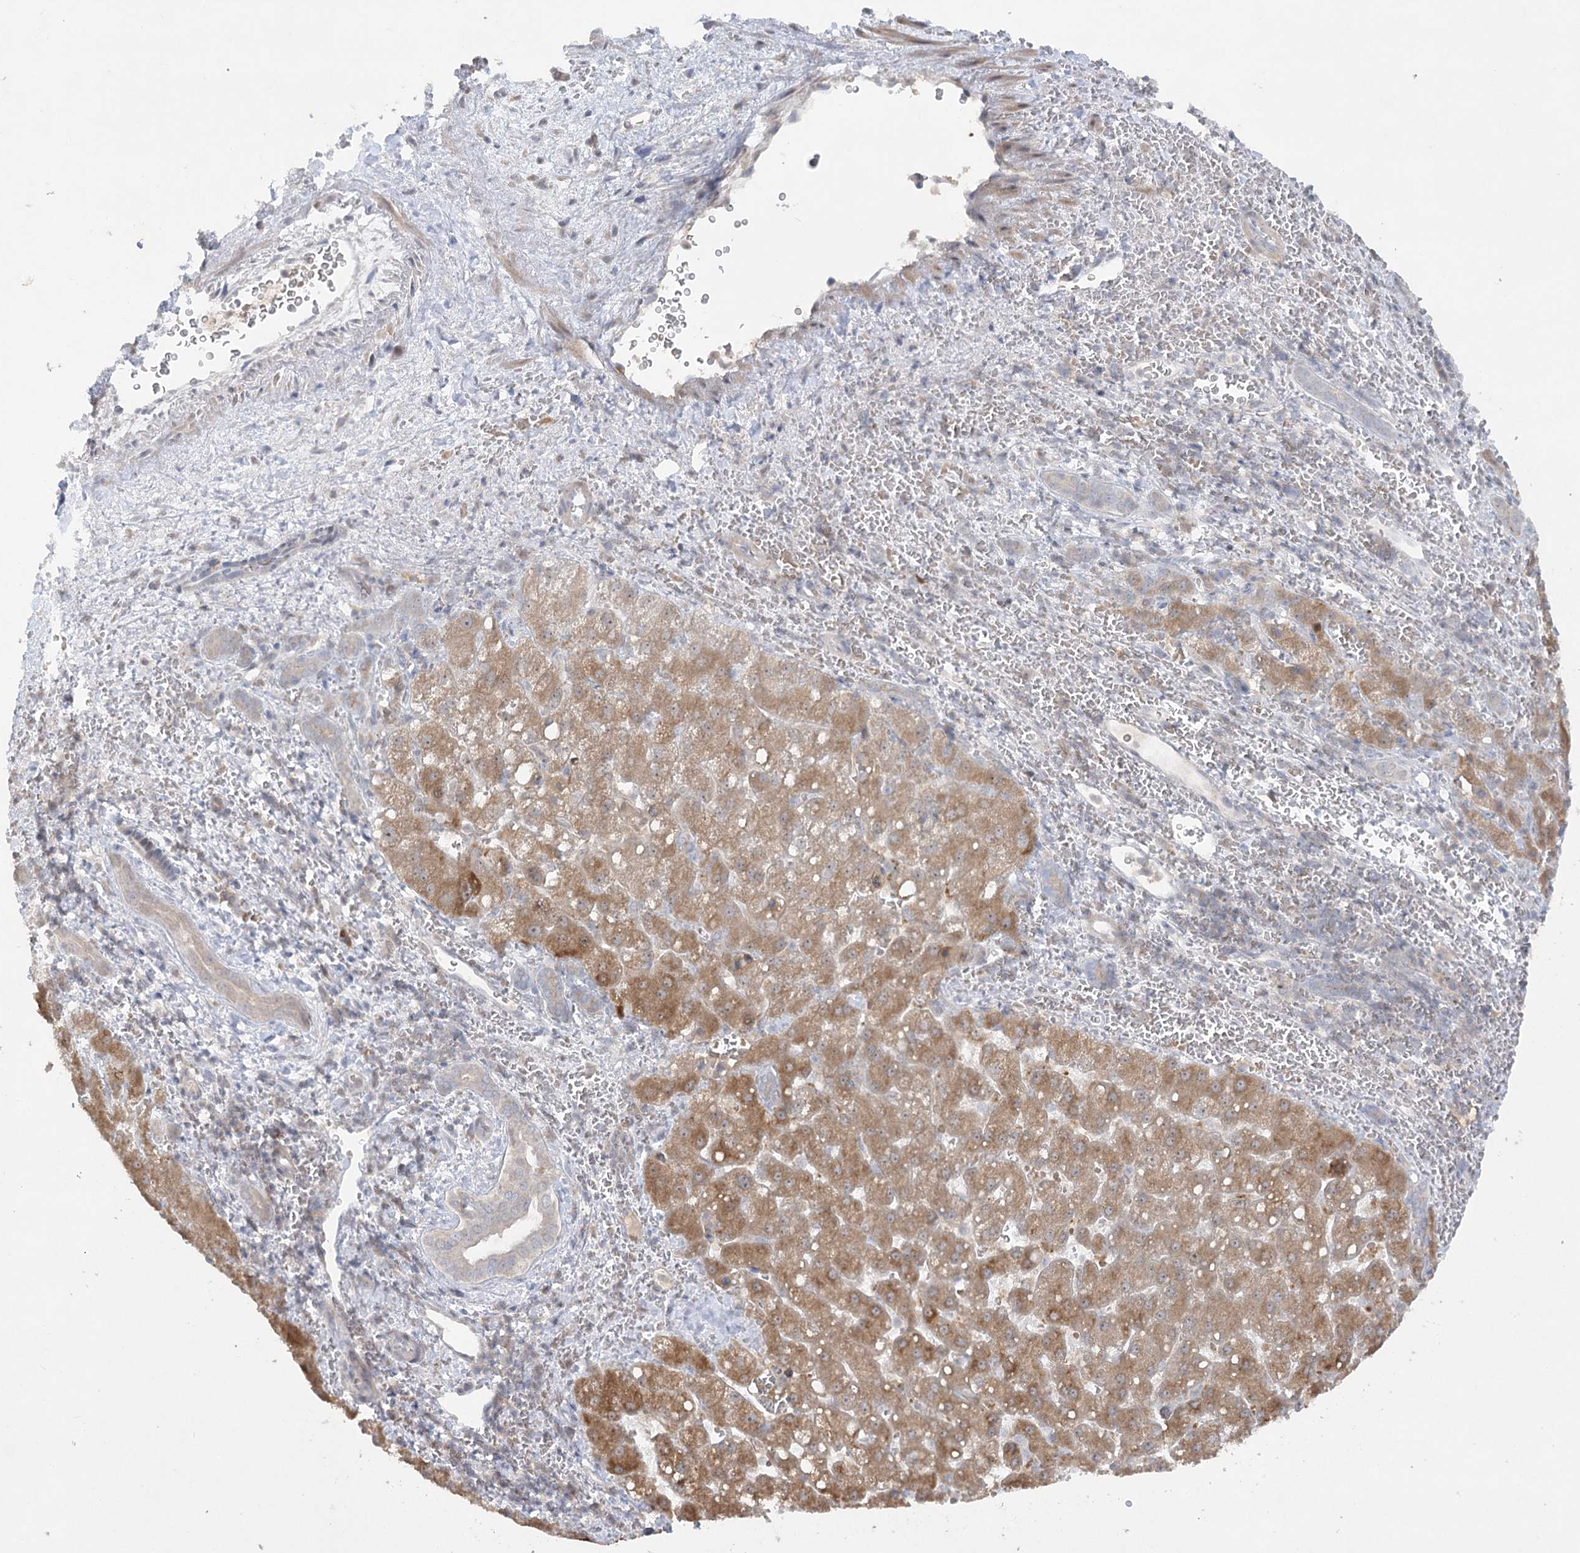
{"staining": {"intensity": "moderate", "quantity": ">75%", "location": "cytoplasmic/membranous"}, "tissue": "liver cancer", "cell_type": "Tumor cells", "image_type": "cancer", "snomed": [{"axis": "morphology", "description": "Carcinoma, Hepatocellular, NOS"}, {"axis": "topography", "description": "Liver"}], "caption": "The histopathology image exhibits staining of liver cancer, revealing moderate cytoplasmic/membranous protein staining (brown color) within tumor cells.", "gene": "TRAF3IP1", "patient": {"sex": "male", "age": 57}}